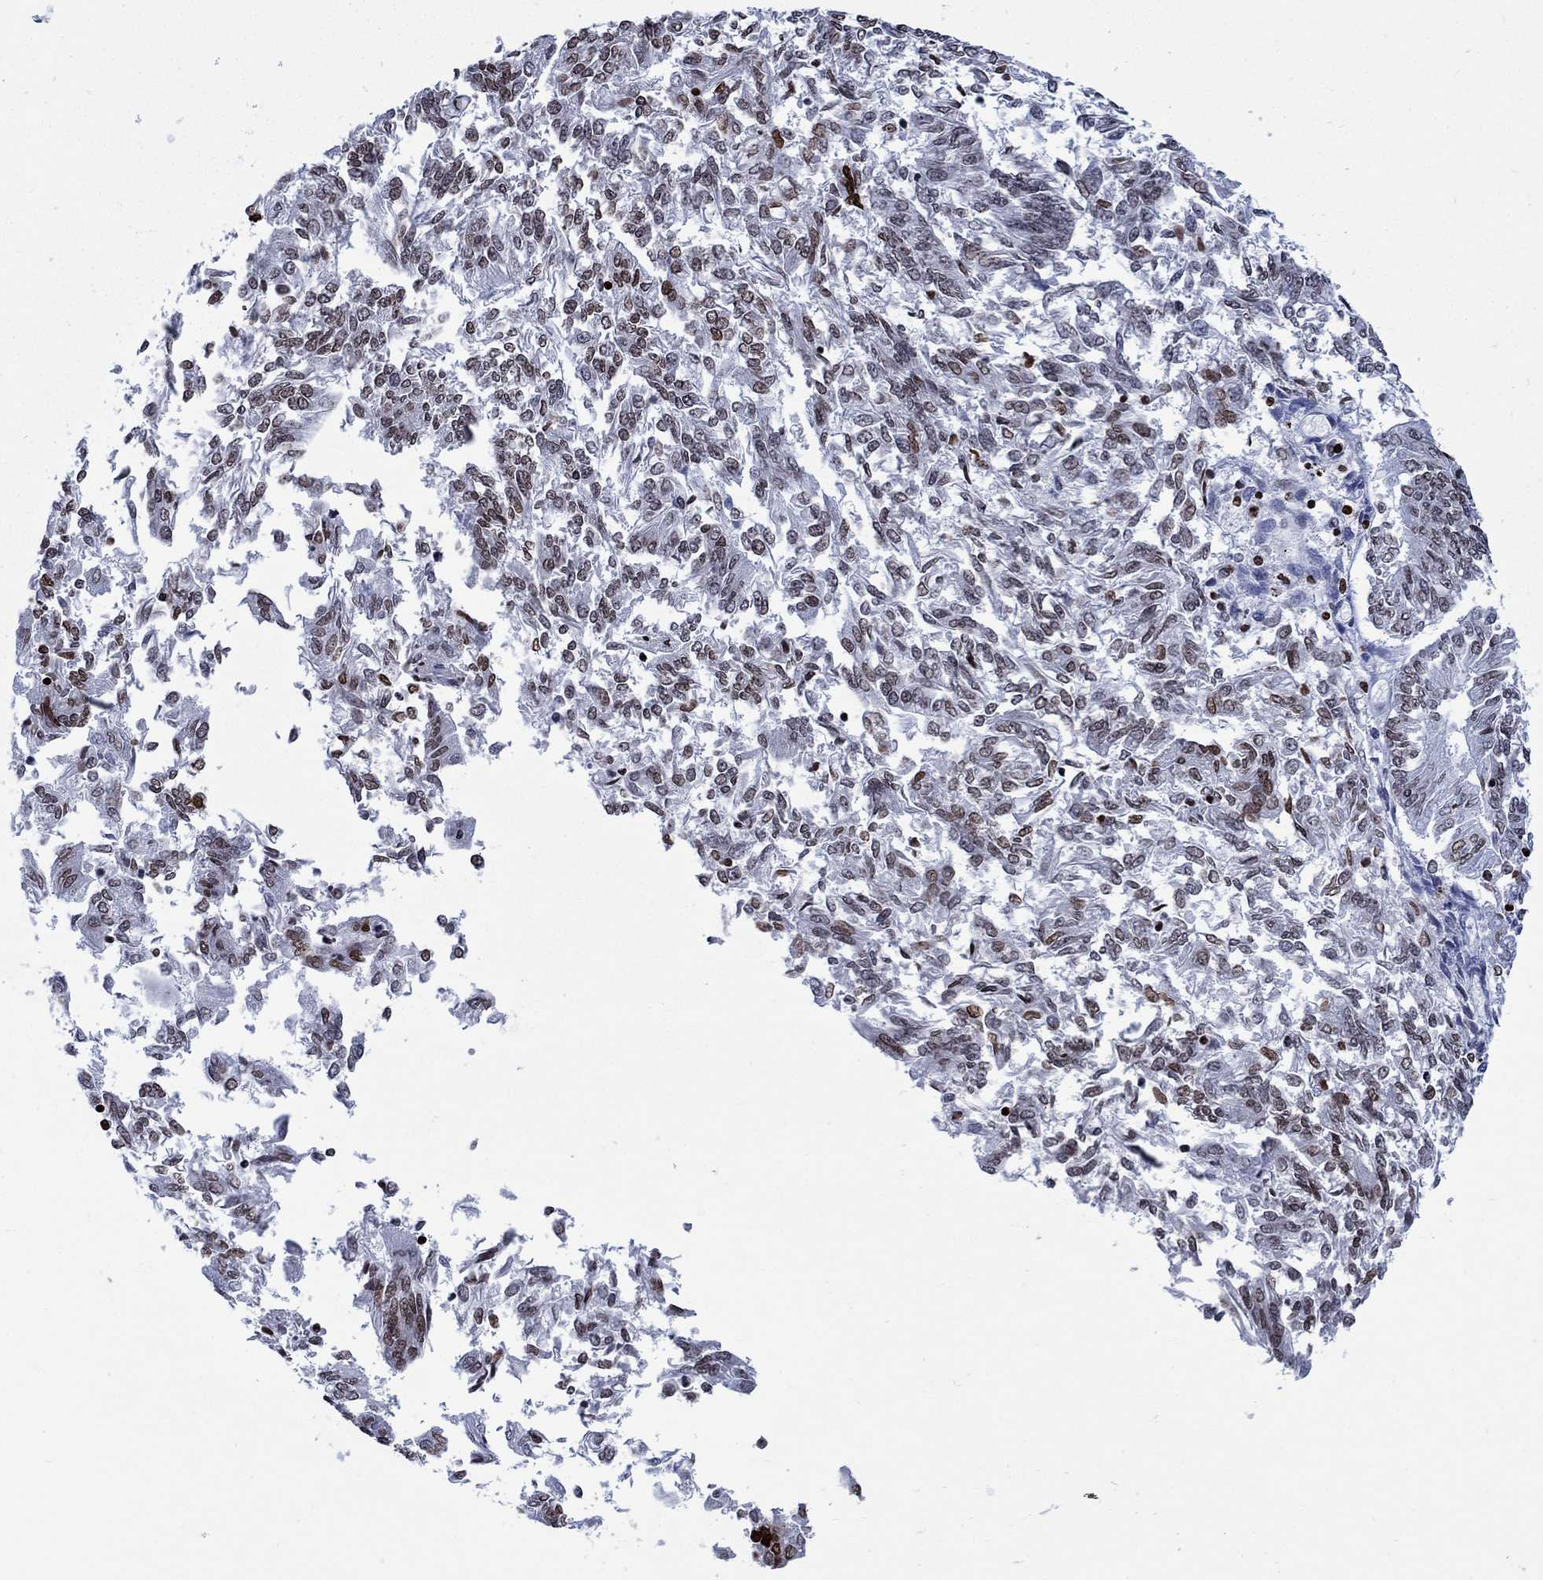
{"staining": {"intensity": "moderate", "quantity": "<25%", "location": "nuclear"}, "tissue": "endometrial cancer", "cell_type": "Tumor cells", "image_type": "cancer", "snomed": [{"axis": "morphology", "description": "Adenocarcinoma, NOS"}, {"axis": "topography", "description": "Endometrium"}], "caption": "This histopathology image shows immunohistochemistry (IHC) staining of adenocarcinoma (endometrial), with low moderate nuclear positivity in about <25% of tumor cells.", "gene": "HMGA1", "patient": {"sex": "female", "age": 58}}